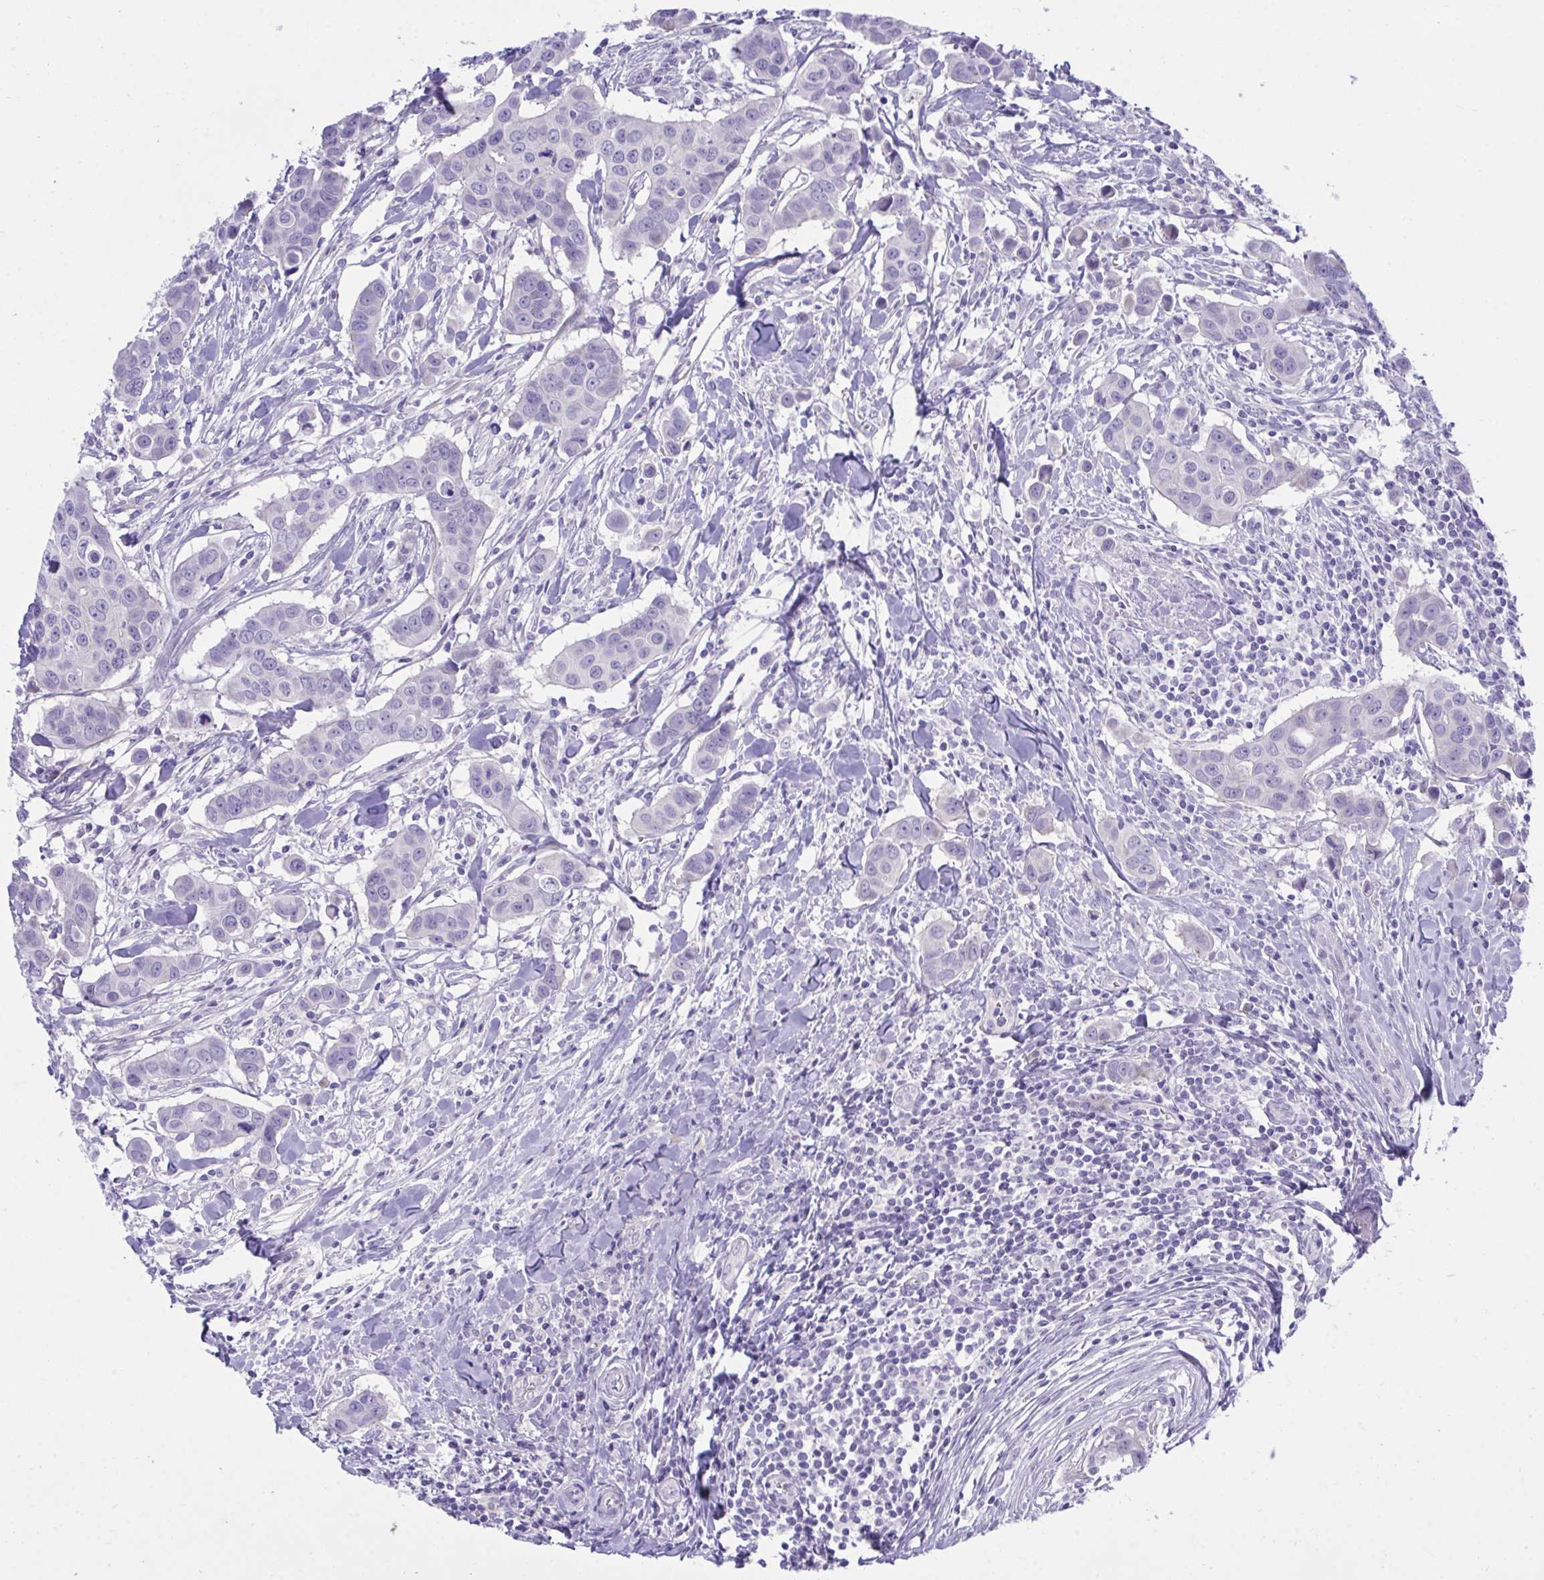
{"staining": {"intensity": "negative", "quantity": "none", "location": "none"}, "tissue": "breast cancer", "cell_type": "Tumor cells", "image_type": "cancer", "snomed": [{"axis": "morphology", "description": "Duct carcinoma"}, {"axis": "topography", "description": "Breast"}], "caption": "Human breast cancer stained for a protein using IHC displays no staining in tumor cells.", "gene": "MED9", "patient": {"sex": "female", "age": 24}}